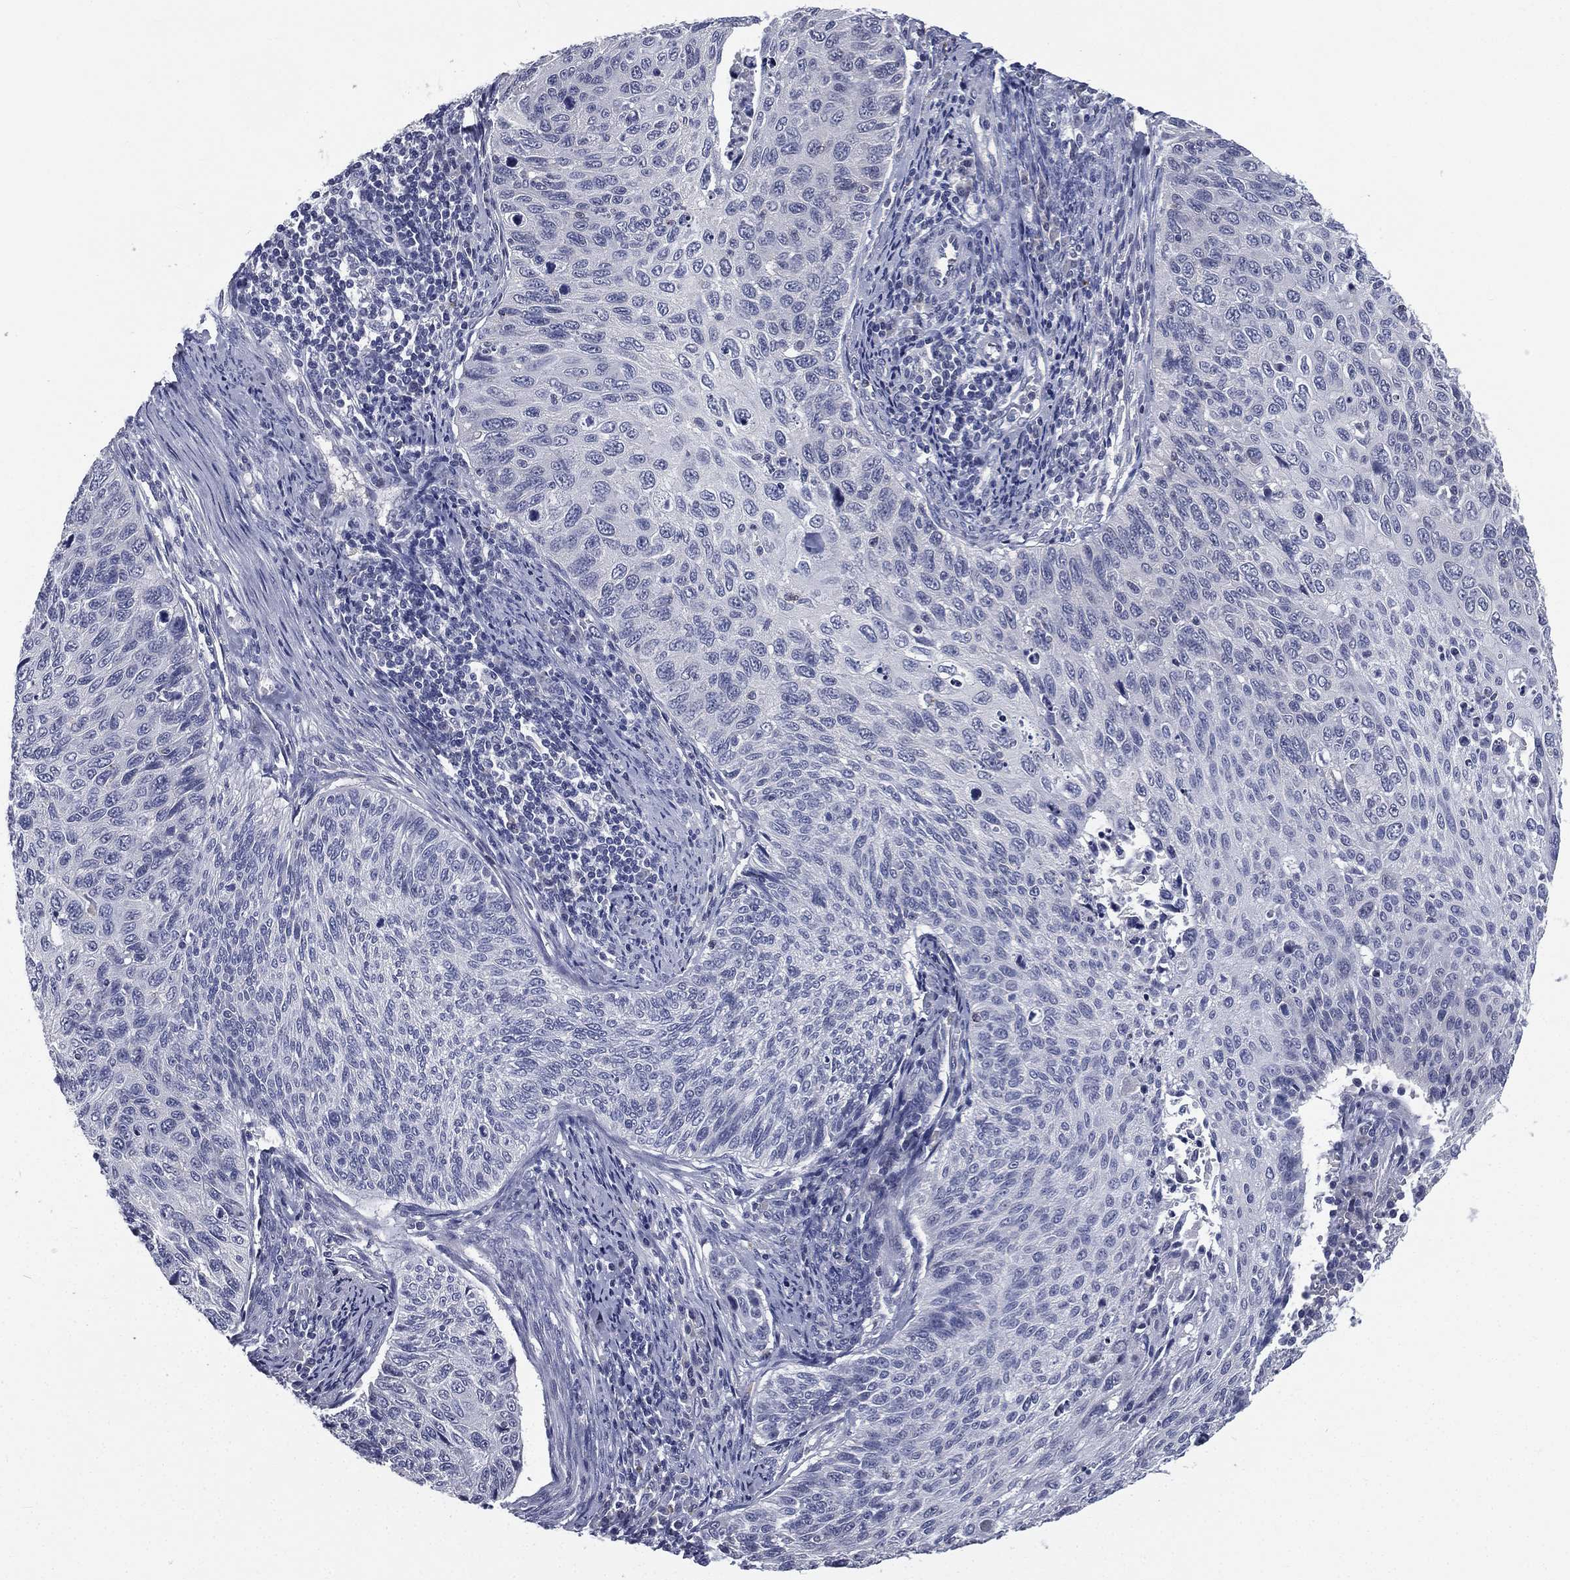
{"staining": {"intensity": "negative", "quantity": "none", "location": "none"}, "tissue": "cervical cancer", "cell_type": "Tumor cells", "image_type": "cancer", "snomed": [{"axis": "morphology", "description": "Squamous cell carcinoma, NOS"}, {"axis": "topography", "description": "Cervix"}], "caption": "The image displays no staining of tumor cells in cervical squamous cell carcinoma.", "gene": "IFT27", "patient": {"sex": "female", "age": 70}}